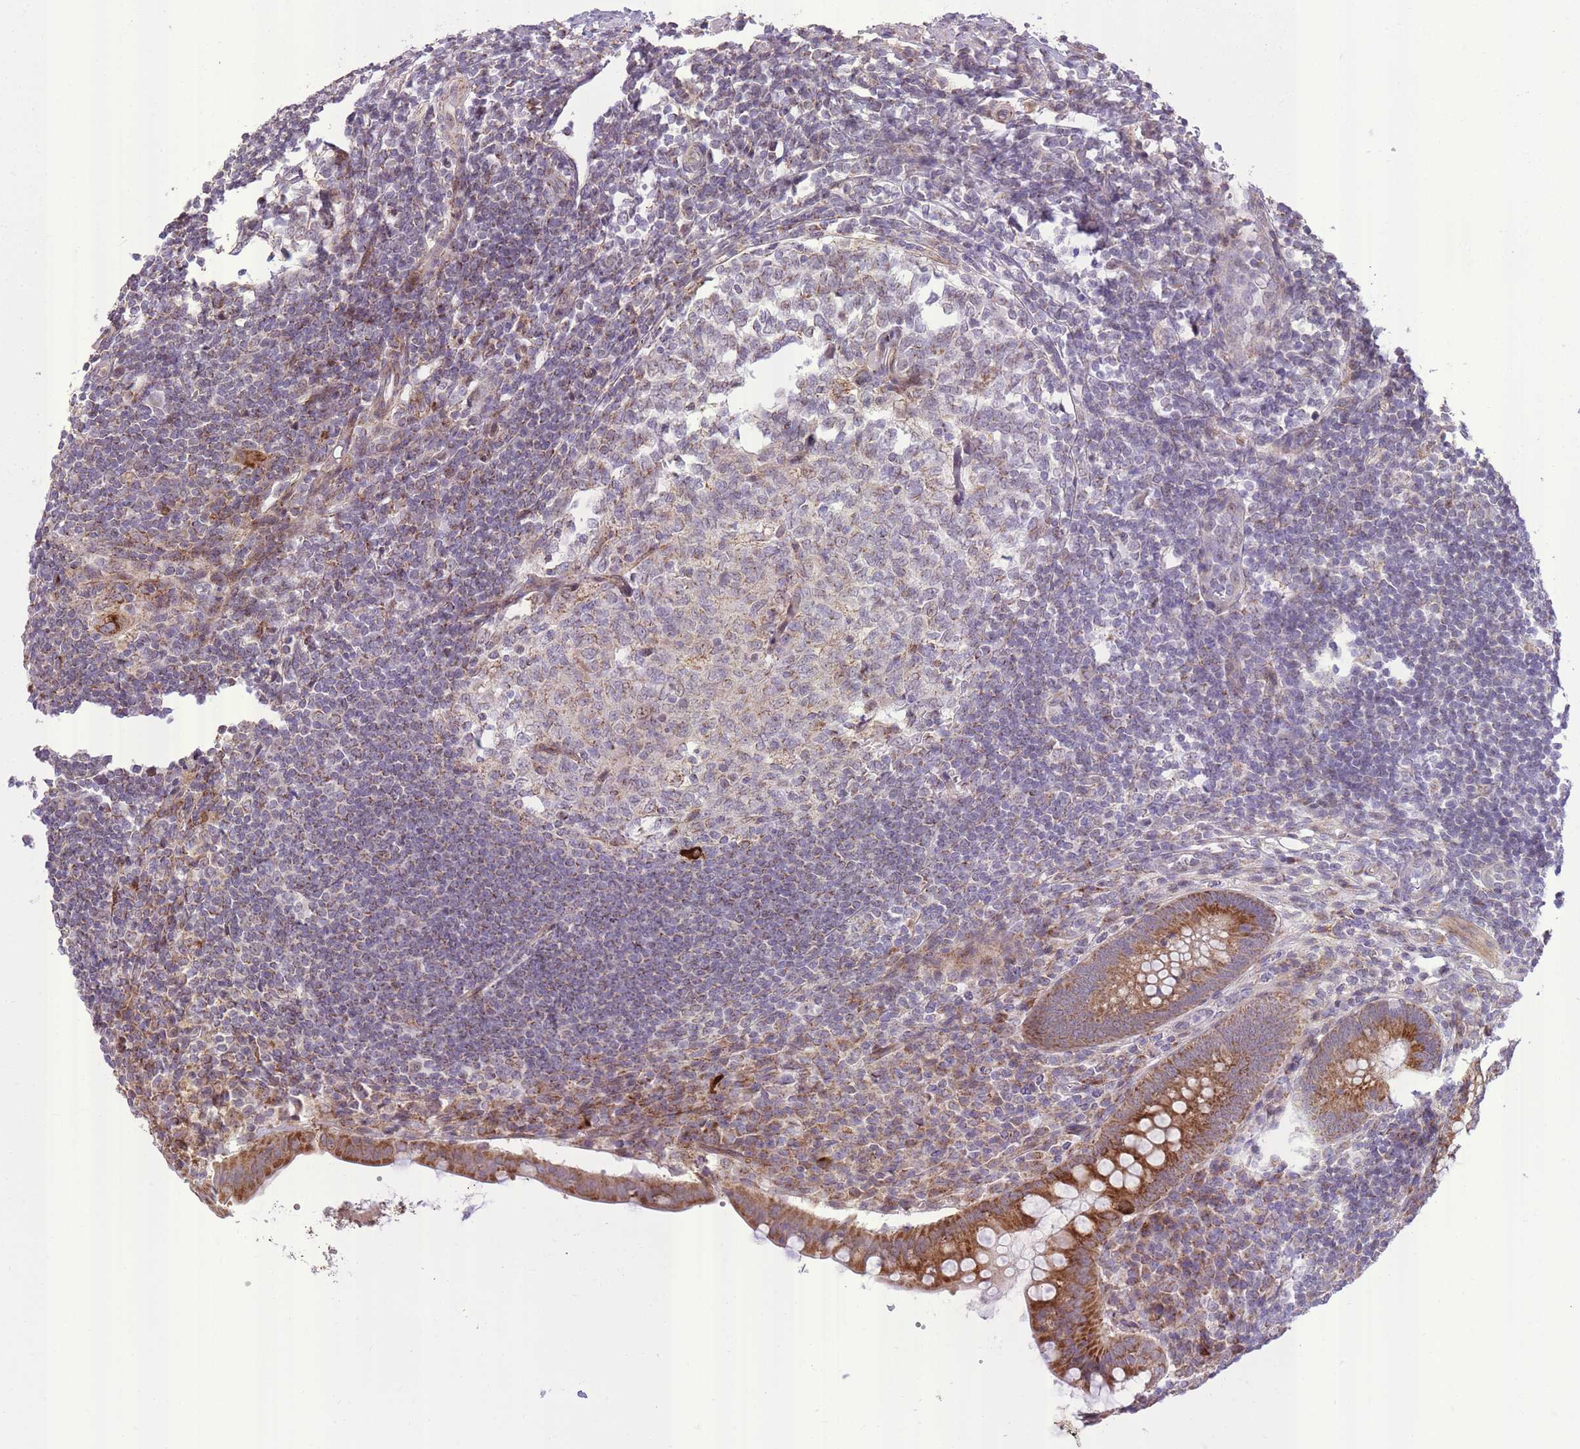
{"staining": {"intensity": "moderate", "quantity": ">75%", "location": "cytoplasmic/membranous"}, "tissue": "appendix", "cell_type": "Glandular cells", "image_type": "normal", "snomed": [{"axis": "morphology", "description": "Normal tissue, NOS"}, {"axis": "topography", "description": "Appendix"}], "caption": "Protein expression analysis of unremarkable human appendix reveals moderate cytoplasmic/membranous staining in about >75% of glandular cells.", "gene": "SLC4A4", "patient": {"sex": "female", "age": 33}}